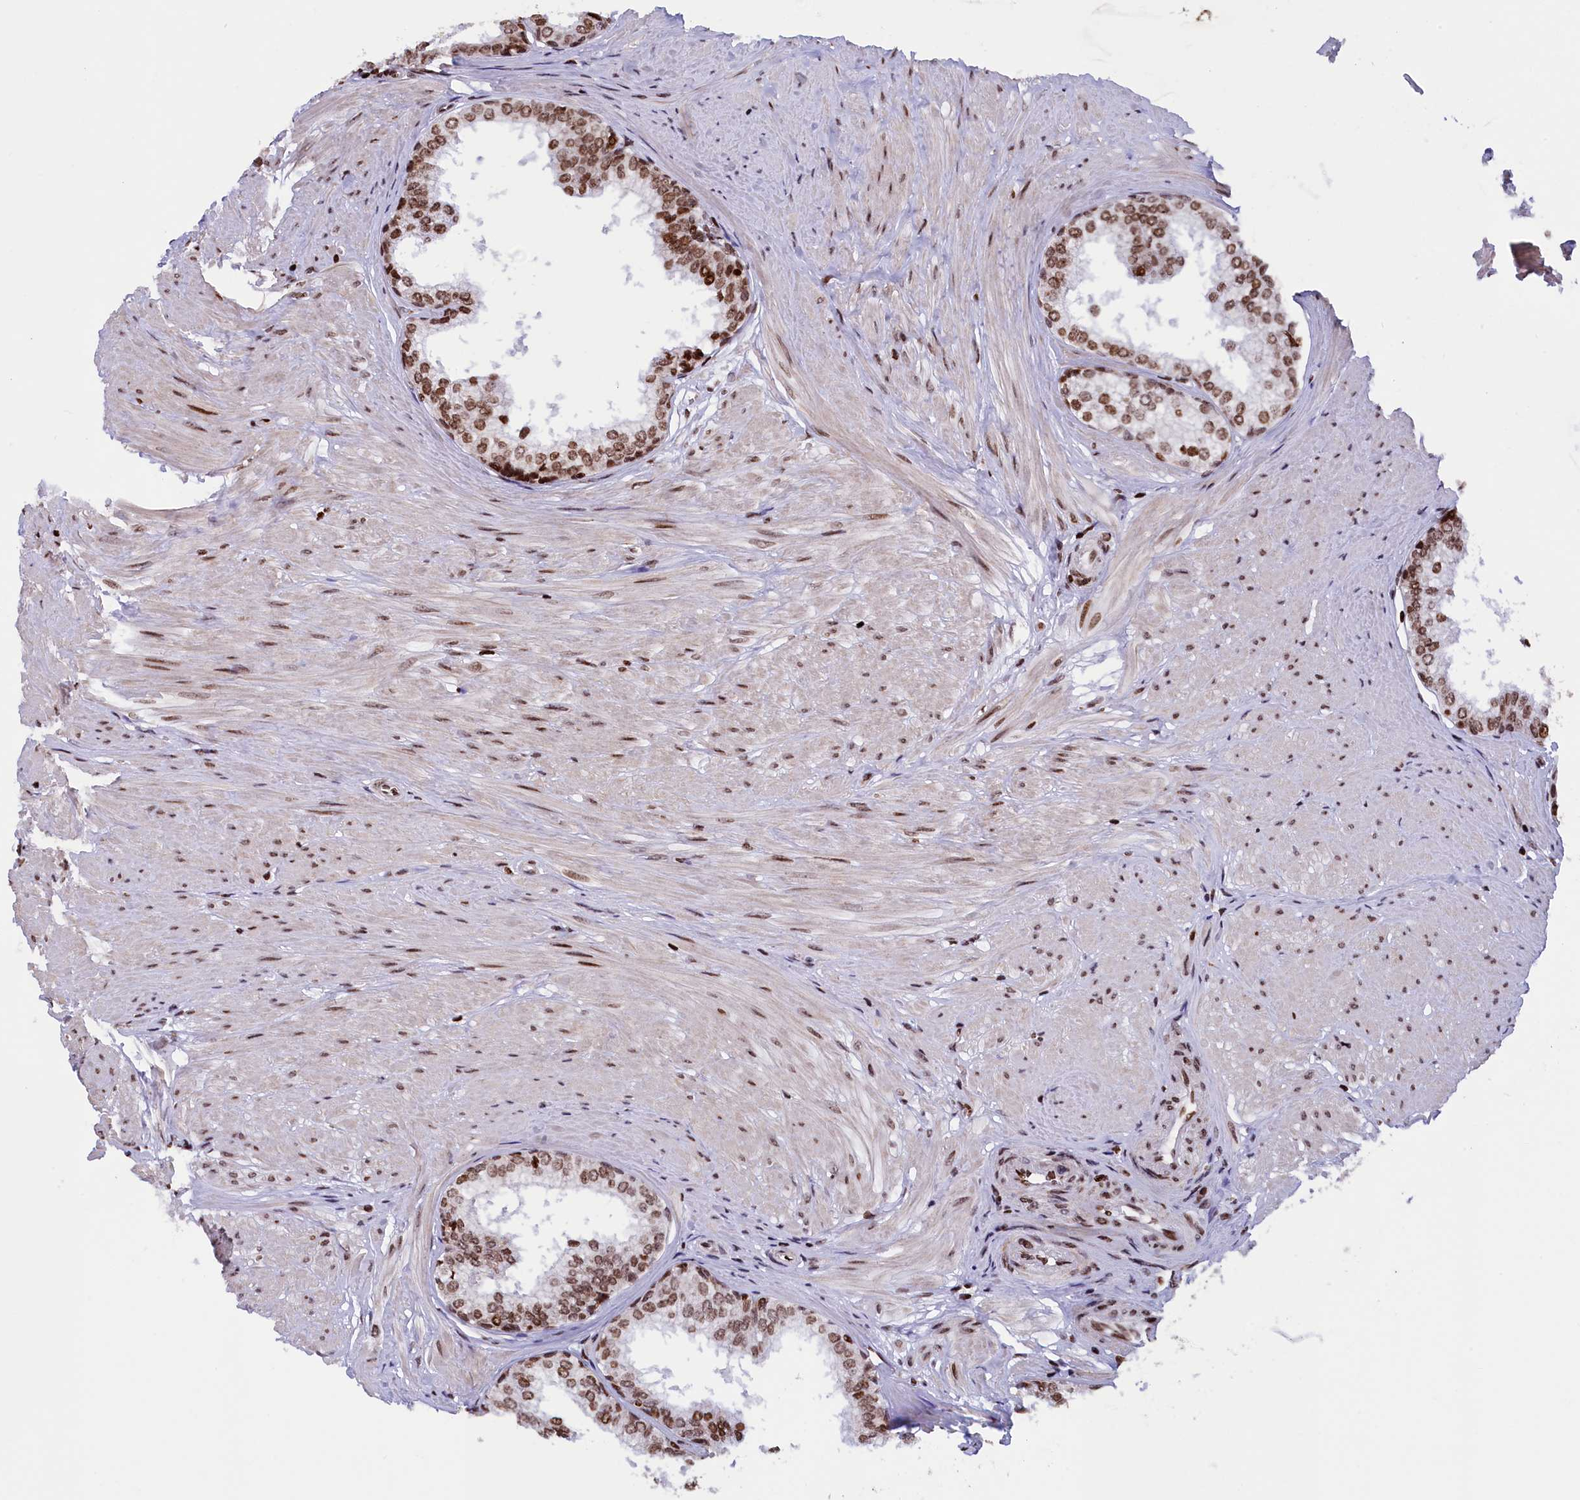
{"staining": {"intensity": "moderate", "quantity": ">75%", "location": "nuclear"}, "tissue": "prostate", "cell_type": "Glandular cells", "image_type": "normal", "snomed": [{"axis": "morphology", "description": "Normal tissue, NOS"}, {"axis": "topography", "description": "Prostate"}], "caption": "Protein expression analysis of unremarkable human prostate reveals moderate nuclear positivity in approximately >75% of glandular cells.", "gene": "TIMM29", "patient": {"sex": "male", "age": 48}}